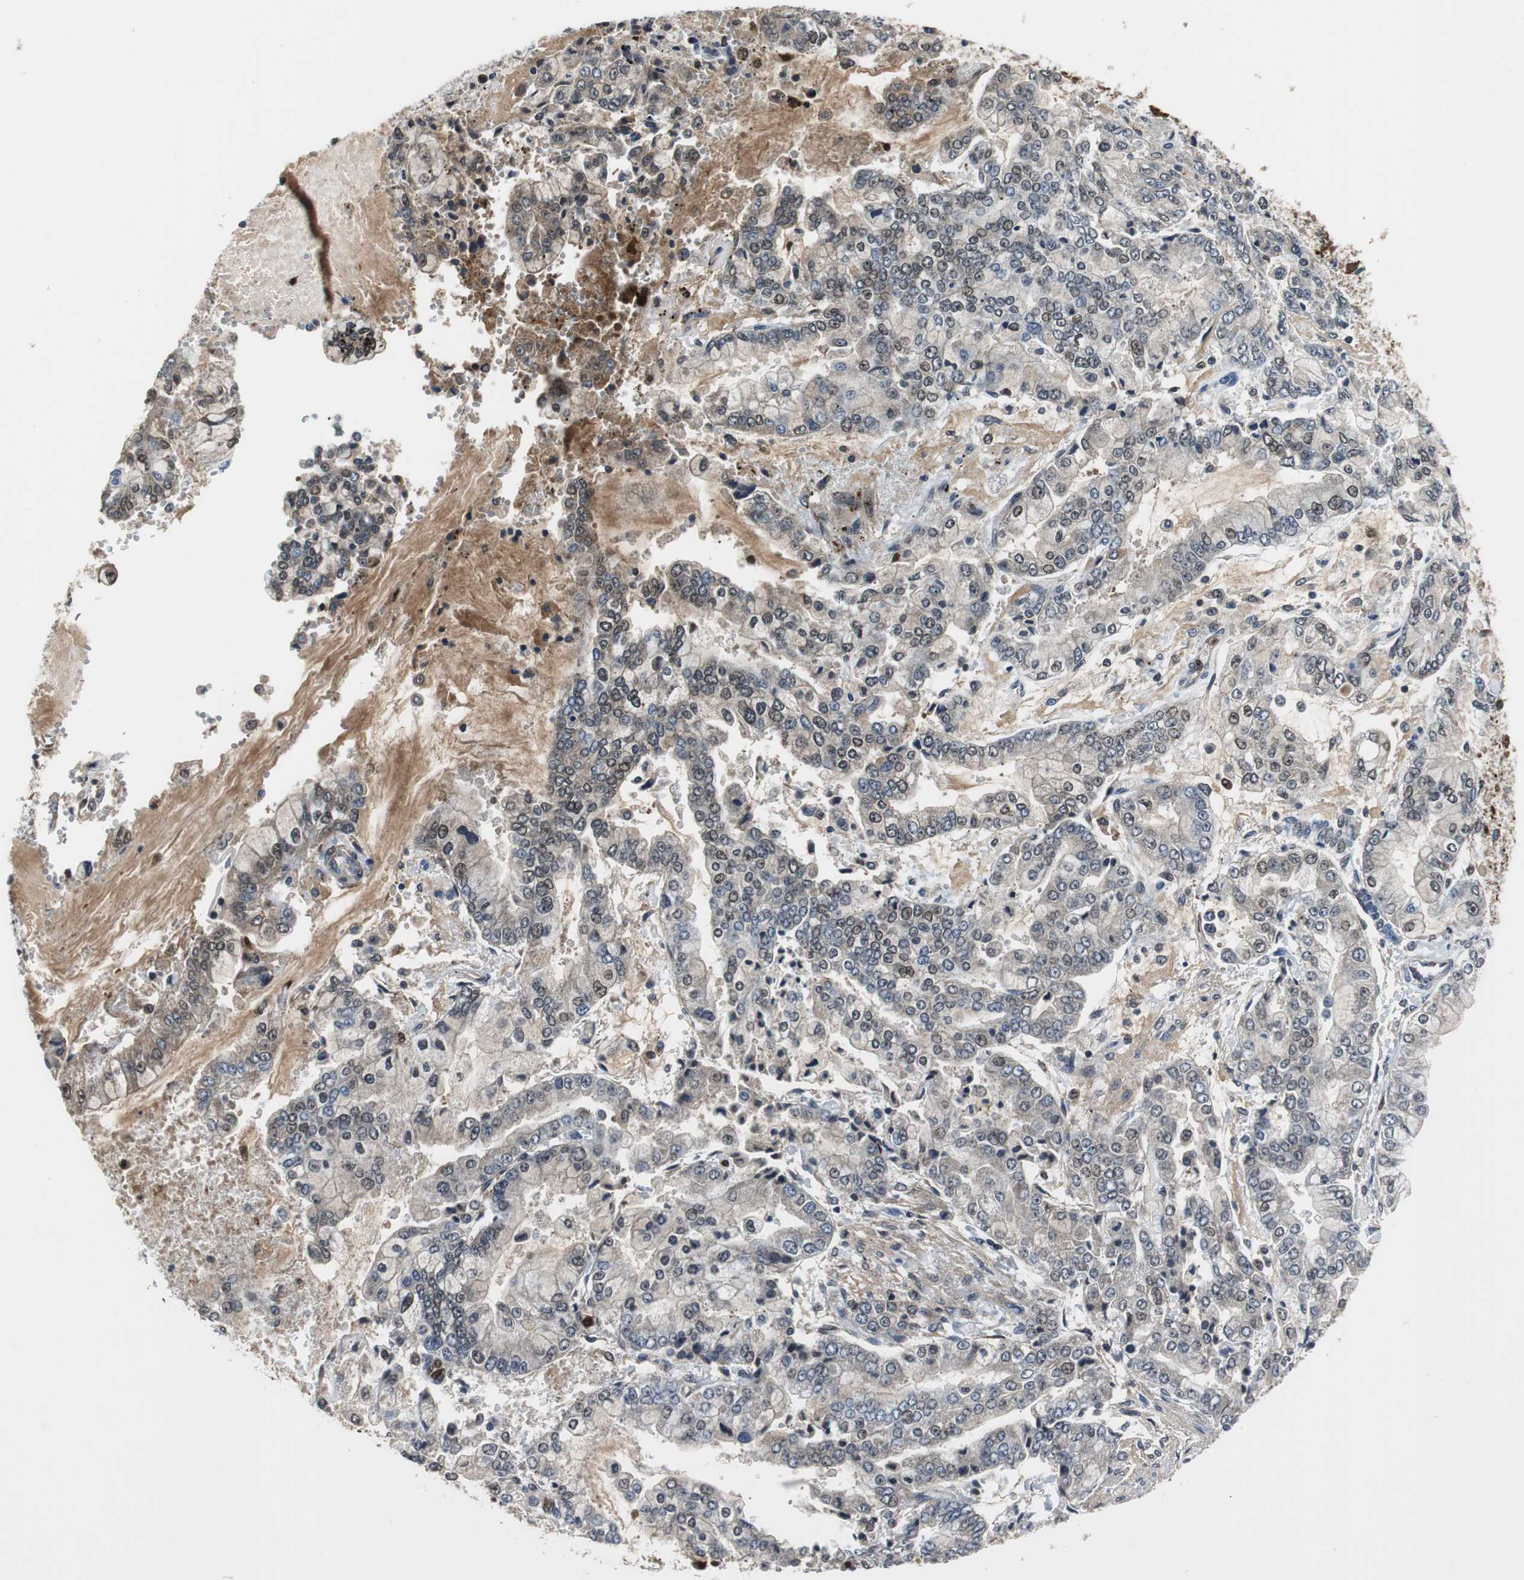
{"staining": {"intensity": "weak", "quantity": "25%-75%", "location": "cytoplasmic/membranous,nuclear"}, "tissue": "stomach cancer", "cell_type": "Tumor cells", "image_type": "cancer", "snomed": [{"axis": "morphology", "description": "Adenocarcinoma, NOS"}, {"axis": "topography", "description": "Stomach"}], "caption": "DAB (3,3'-diaminobenzidine) immunohistochemical staining of human stomach cancer reveals weak cytoplasmic/membranous and nuclear protein positivity in about 25%-75% of tumor cells. The staining was performed using DAB (3,3'-diaminobenzidine), with brown indicating positive protein expression. Nuclei are stained blue with hematoxylin.", "gene": "ORM1", "patient": {"sex": "male", "age": 76}}